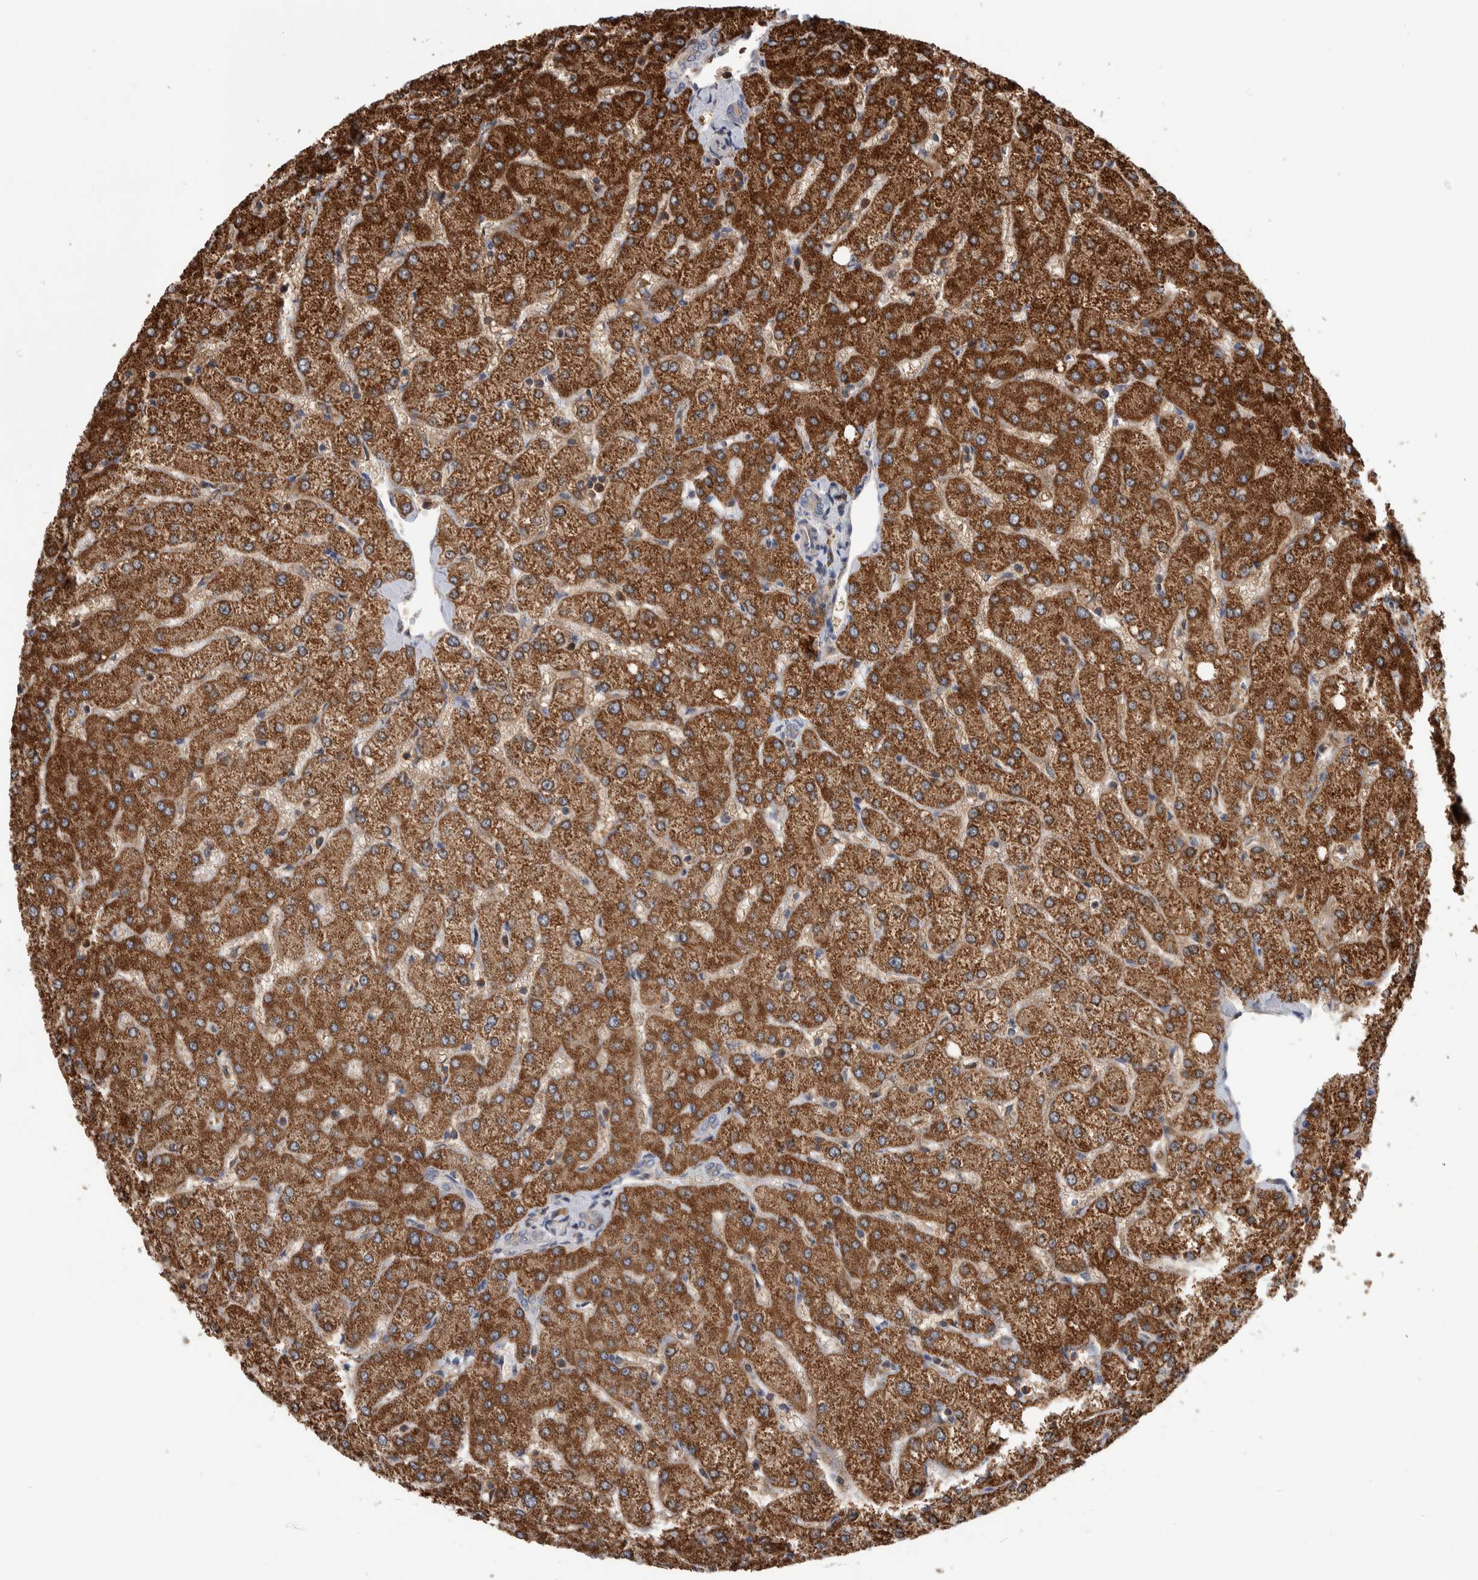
{"staining": {"intensity": "negative", "quantity": "none", "location": "none"}, "tissue": "liver", "cell_type": "Cholangiocytes", "image_type": "normal", "snomed": [{"axis": "morphology", "description": "Normal tissue, NOS"}, {"axis": "topography", "description": "Liver"}], "caption": "The IHC image has no significant staining in cholangiocytes of liver. The staining is performed using DAB (3,3'-diaminobenzidine) brown chromogen with nuclei counter-stained in using hematoxylin.", "gene": "SDCBP", "patient": {"sex": "female", "age": 54}}